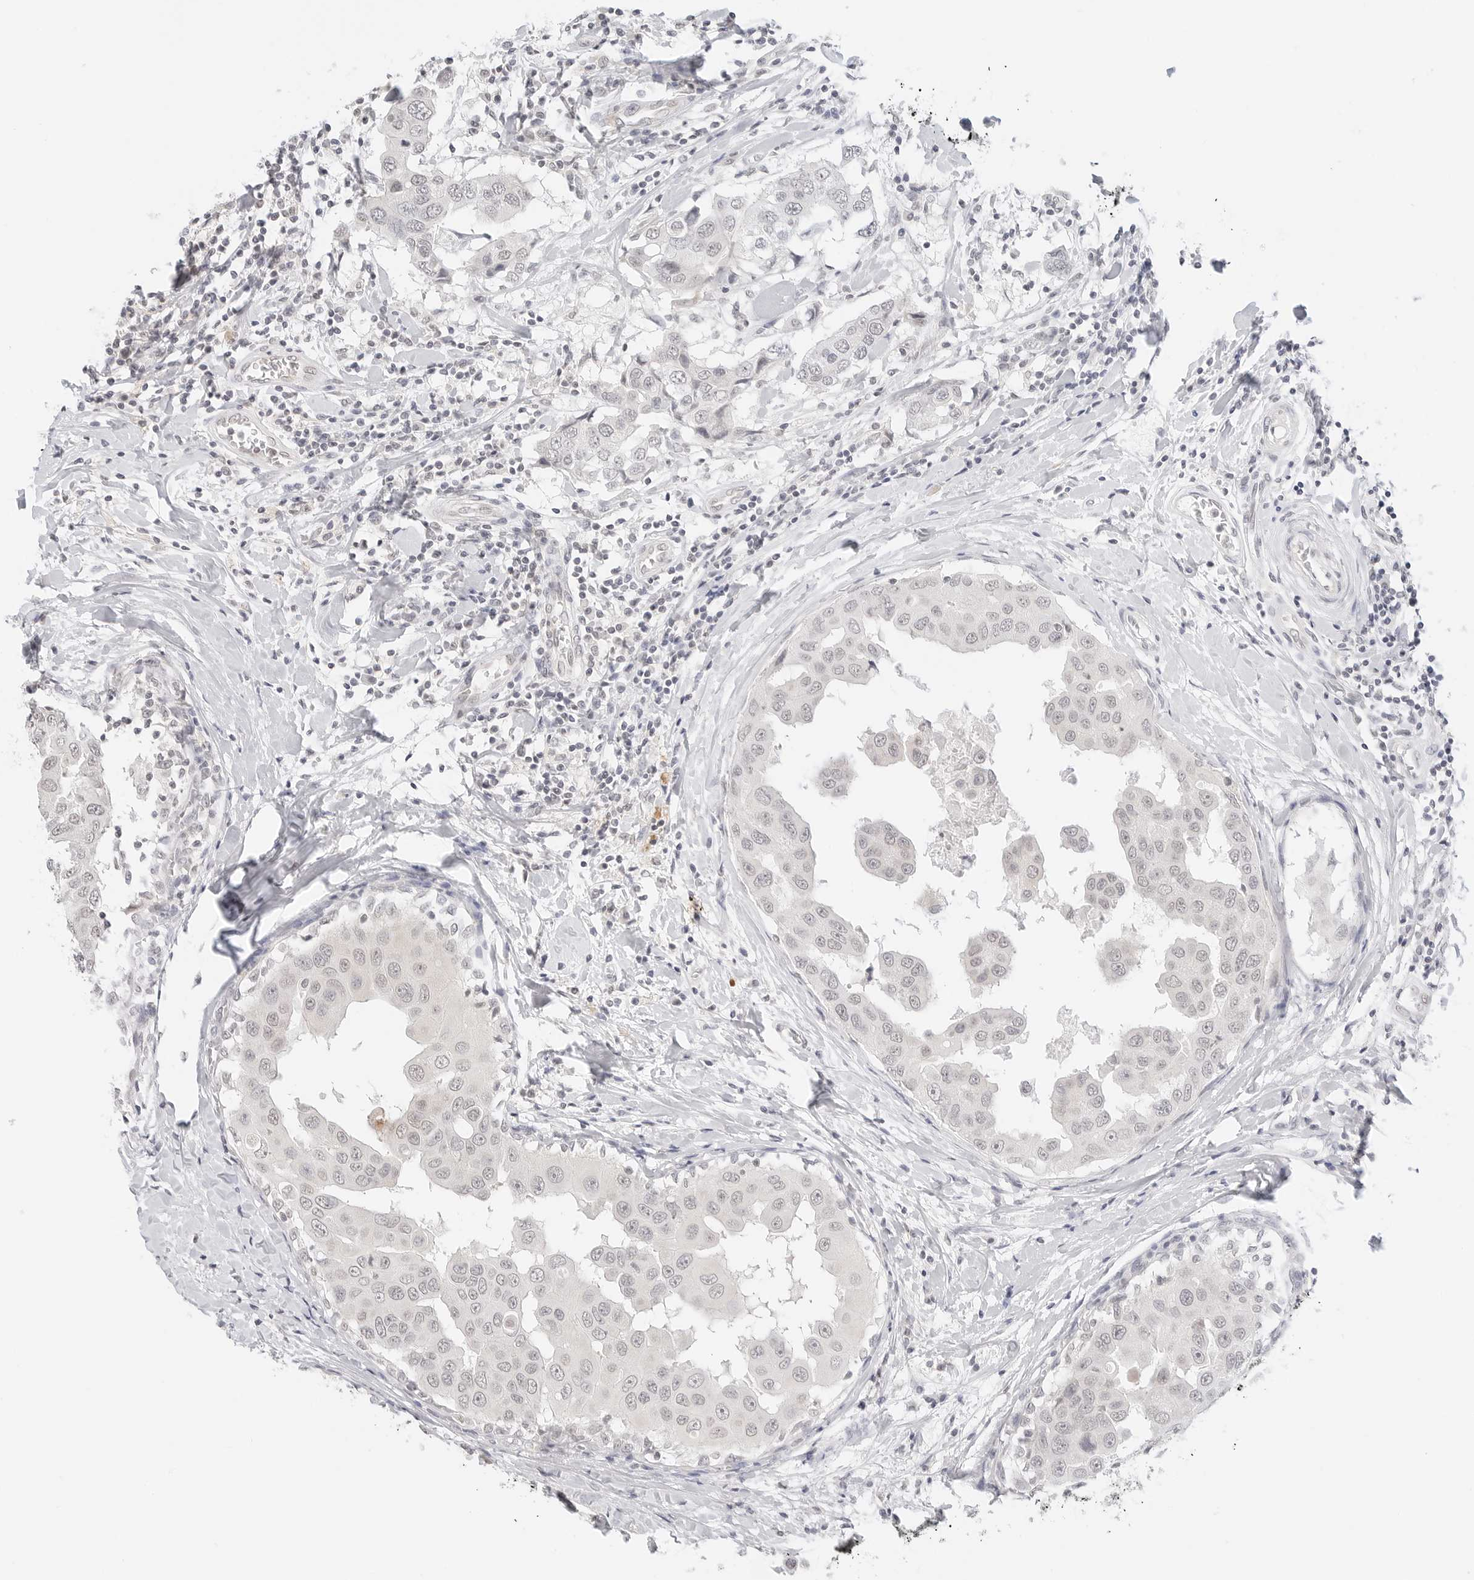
{"staining": {"intensity": "negative", "quantity": "none", "location": "none"}, "tissue": "breast cancer", "cell_type": "Tumor cells", "image_type": "cancer", "snomed": [{"axis": "morphology", "description": "Duct carcinoma"}, {"axis": "topography", "description": "Breast"}], "caption": "Immunohistochemistry image of infiltrating ductal carcinoma (breast) stained for a protein (brown), which reveals no expression in tumor cells.", "gene": "GPR34", "patient": {"sex": "female", "age": 27}}